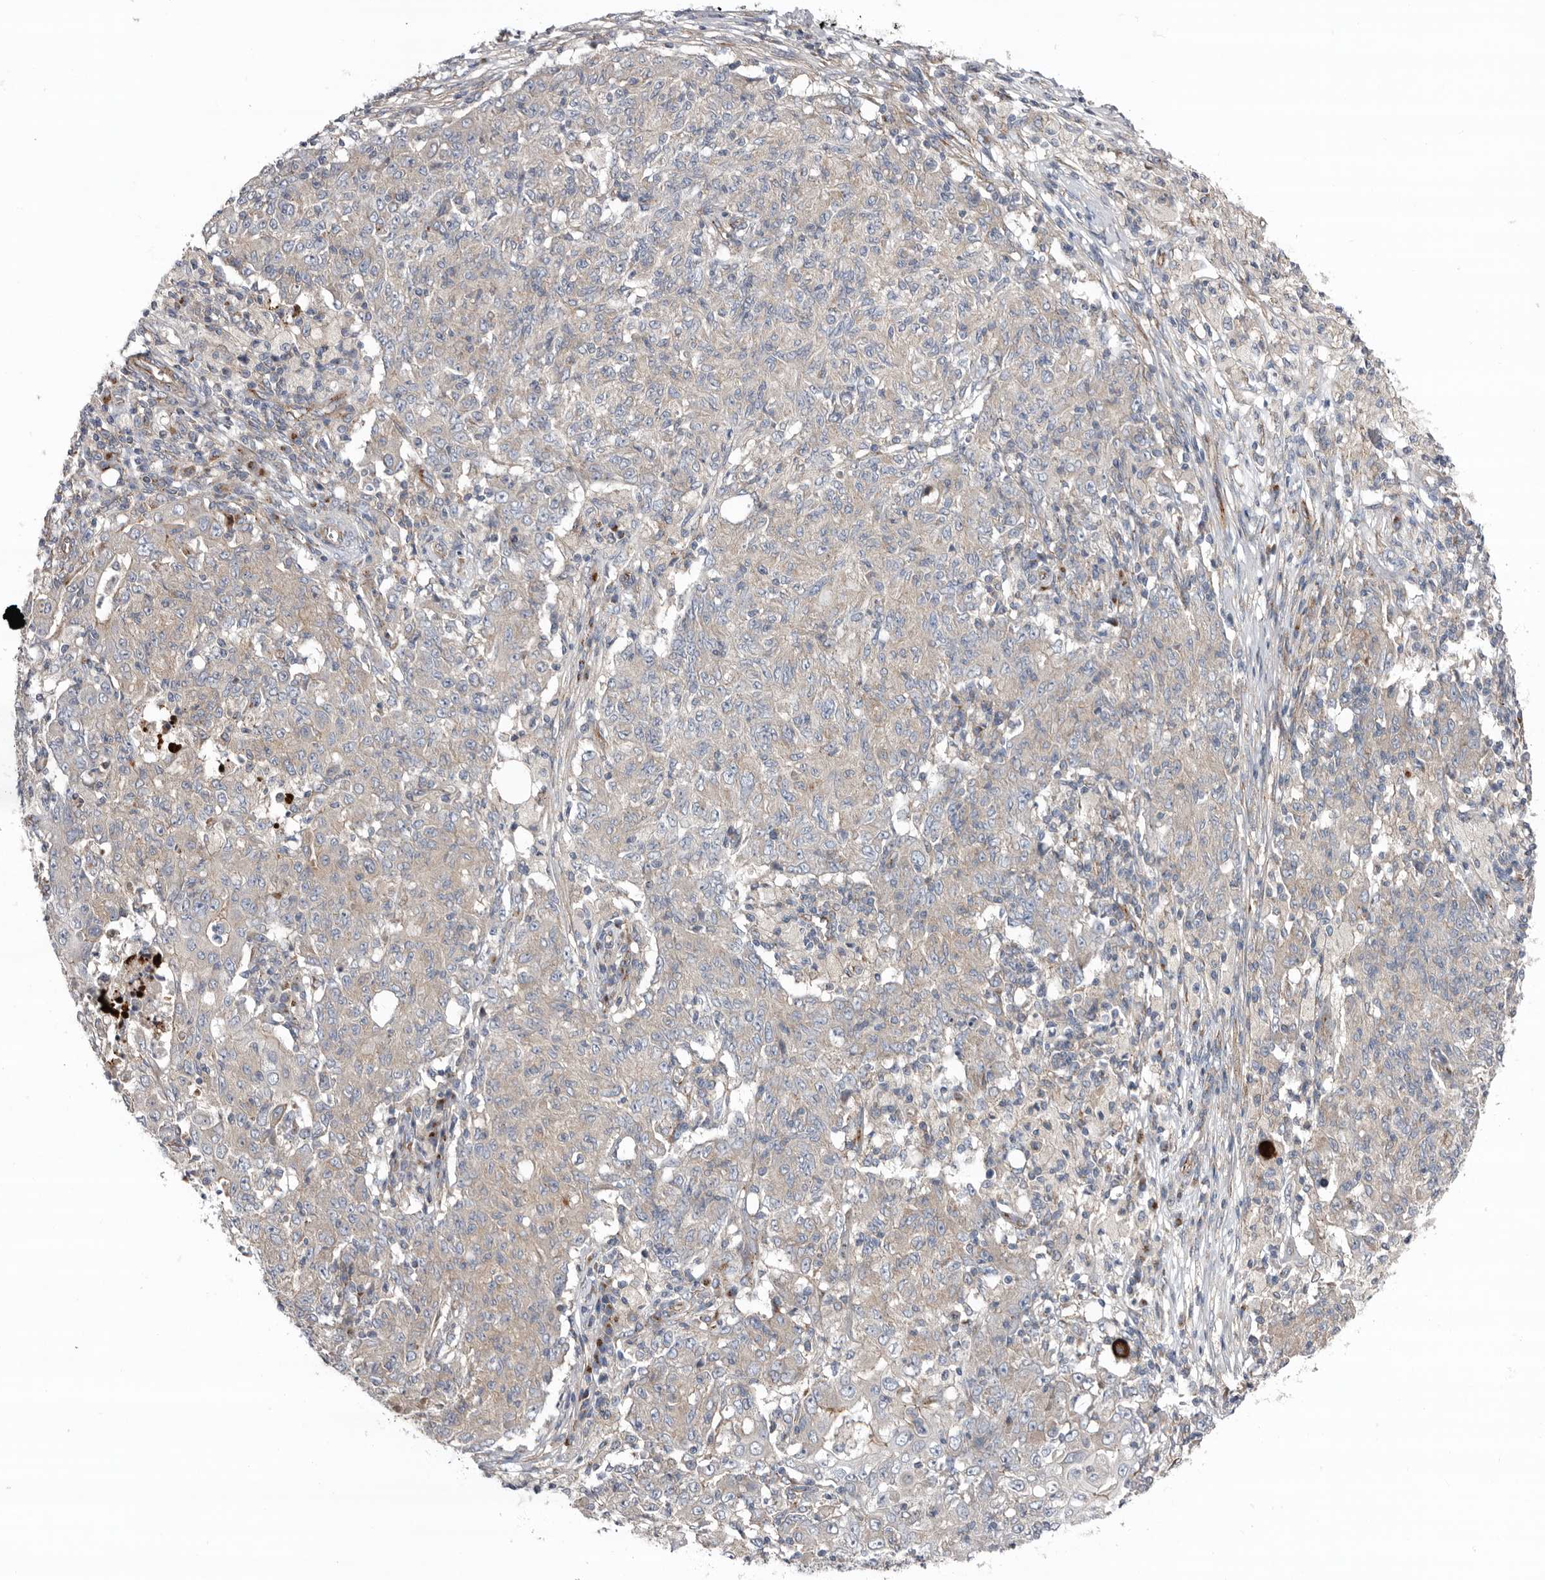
{"staining": {"intensity": "negative", "quantity": "none", "location": "none"}, "tissue": "ovarian cancer", "cell_type": "Tumor cells", "image_type": "cancer", "snomed": [{"axis": "morphology", "description": "Carcinoma, endometroid"}, {"axis": "topography", "description": "Ovary"}], "caption": "Human endometroid carcinoma (ovarian) stained for a protein using IHC shows no staining in tumor cells.", "gene": "LUZP1", "patient": {"sex": "female", "age": 42}}